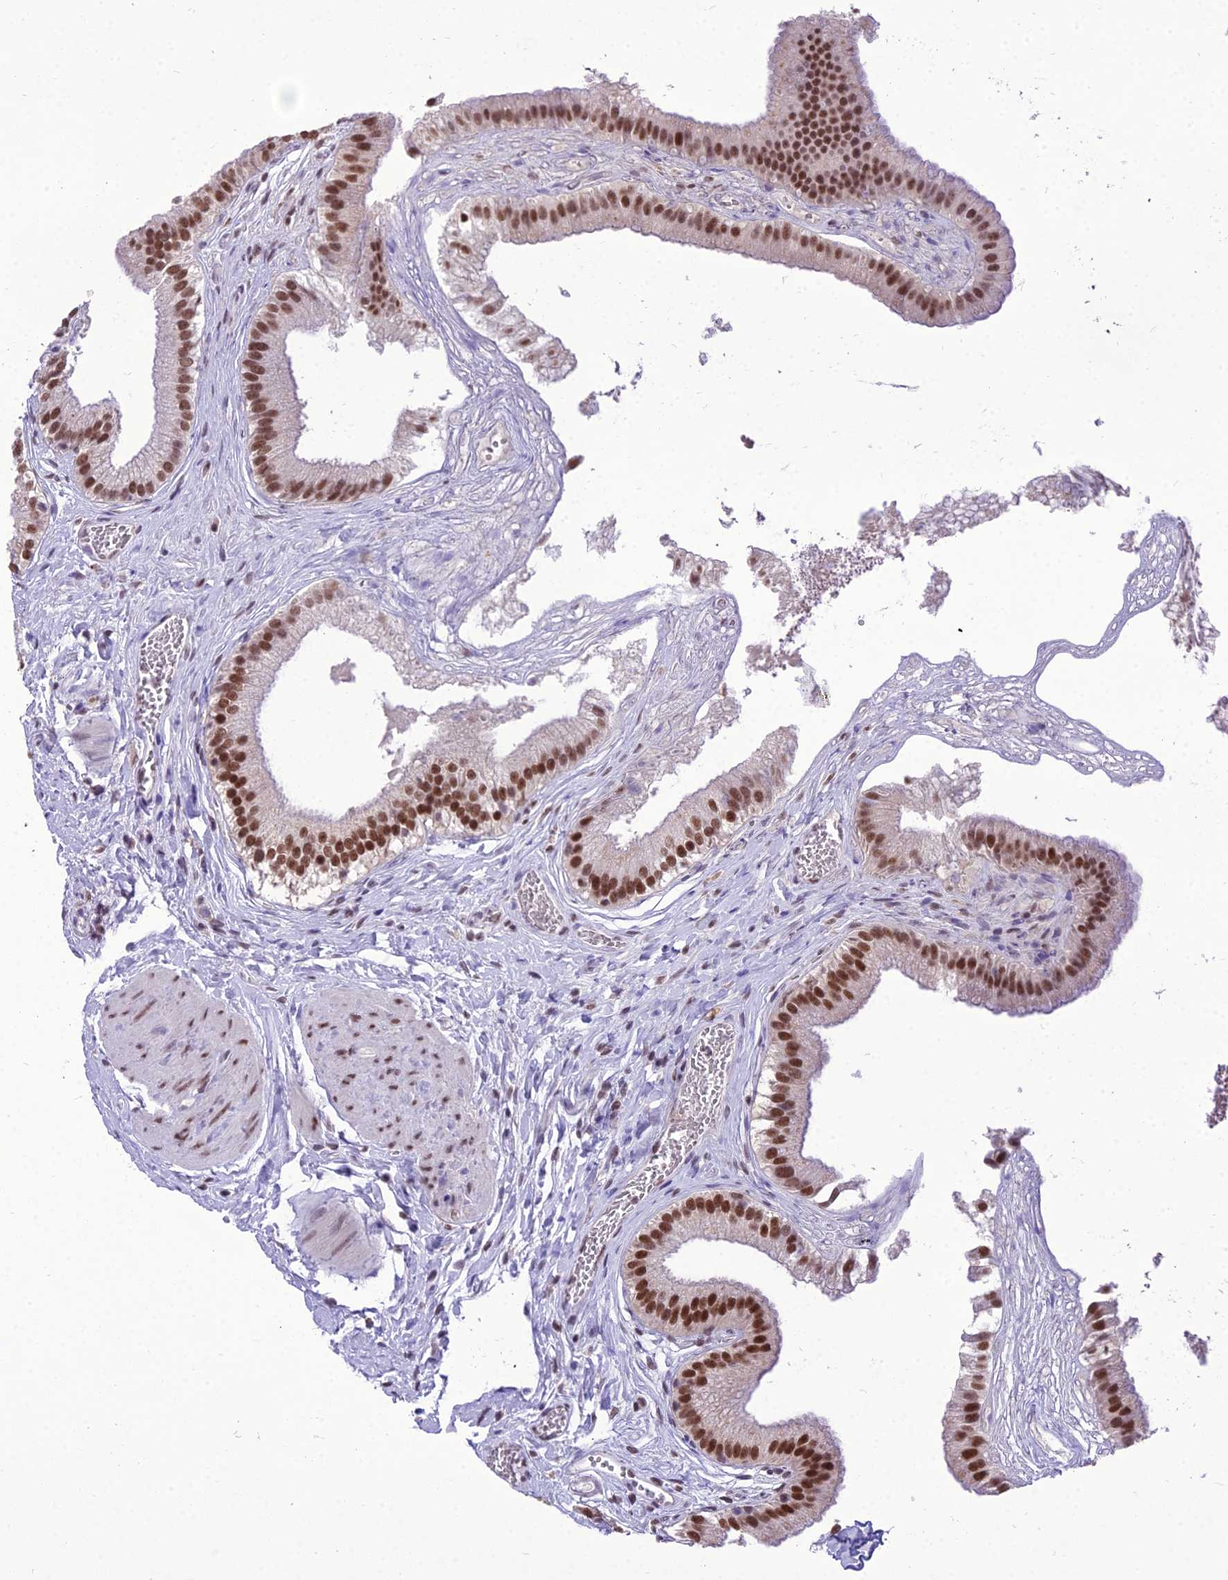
{"staining": {"intensity": "strong", "quantity": "25%-75%", "location": "nuclear"}, "tissue": "gallbladder", "cell_type": "Glandular cells", "image_type": "normal", "snomed": [{"axis": "morphology", "description": "Normal tissue, NOS"}, {"axis": "topography", "description": "Gallbladder"}], "caption": "IHC of normal human gallbladder reveals high levels of strong nuclear staining in approximately 25%-75% of glandular cells.", "gene": "SH3RF3", "patient": {"sex": "female", "age": 54}}